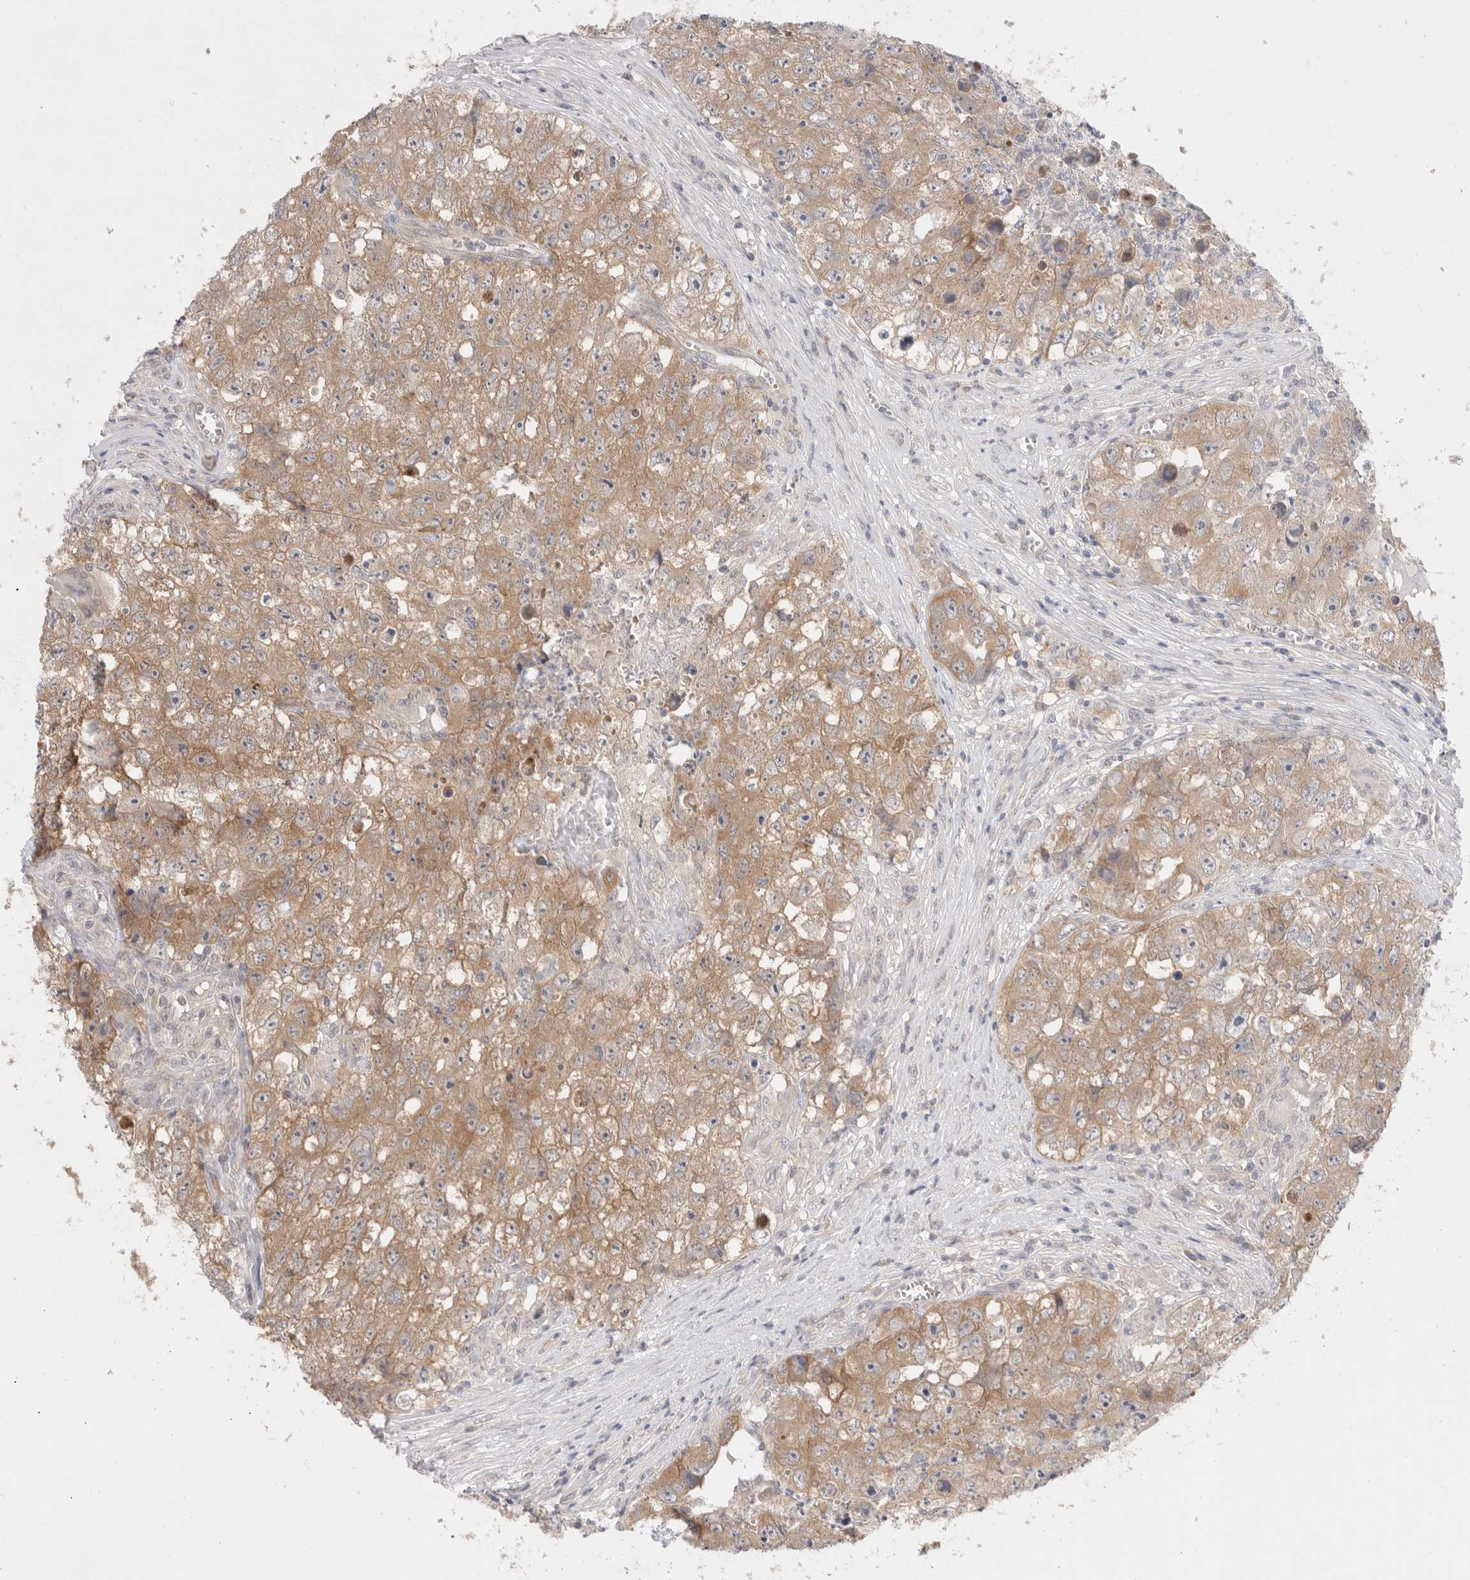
{"staining": {"intensity": "weak", "quantity": ">75%", "location": "cytoplasmic/membranous"}, "tissue": "testis cancer", "cell_type": "Tumor cells", "image_type": "cancer", "snomed": [{"axis": "morphology", "description": "Seminoma, NOS"}, {"axis": "morphology", "description": "Carcinoma, Embryonal, NOS"}, {"axis": "topography", "description": "Testis"}], "caption": "Immunohistochemical staining of human seminoma (testis) shows weak cytoplasmic/membranous protein positivity in about >75% of tumor cells.", "gene": "NDOR1", "patient": {"sex": "male", "age": 43}}